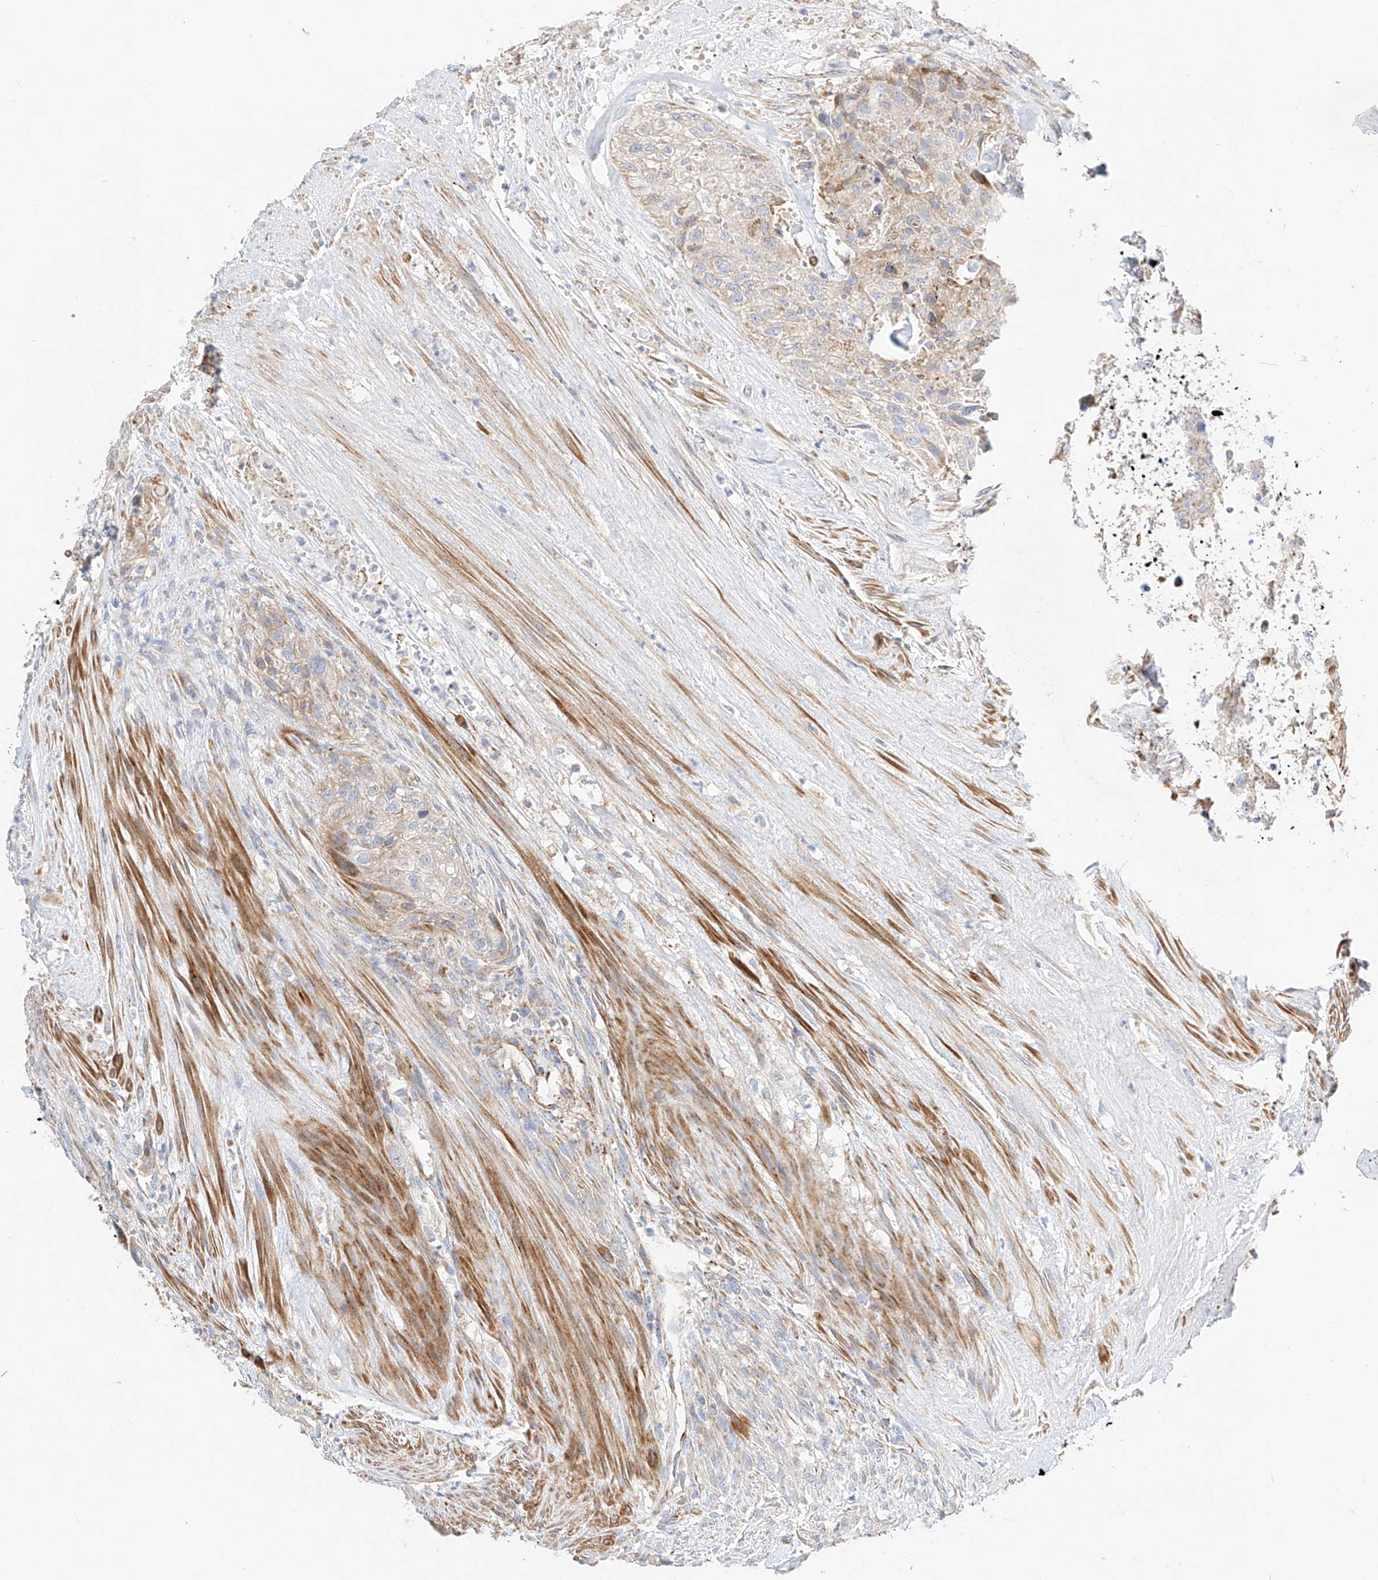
{"staining": {"intensity": "moderate", "quantity": "<25%", "location": "cytoplasmic/membranous"}, "tissue": "urothelial cancer", "cell_type": "Tumor cells", "image_type": "cancer", "snomed": [{"axis": "morphology", "description": "Urothelial carcinoma, High grade"}, {"axis": "topography", "description": "Urinary bladder"}], "caption": "DAB (3,3'-diaminobenzidine) immunohistochemical staining of urothelial cancer reveals moderate cytoplasmic/membranous protein positivity in about <25% of tumor cells. Immunohistochemistry (ihc) stains the protein in brown and the nuclei are stained blue.", "gene": "CST9", "patient": {"sex": "male", "age": 35}}